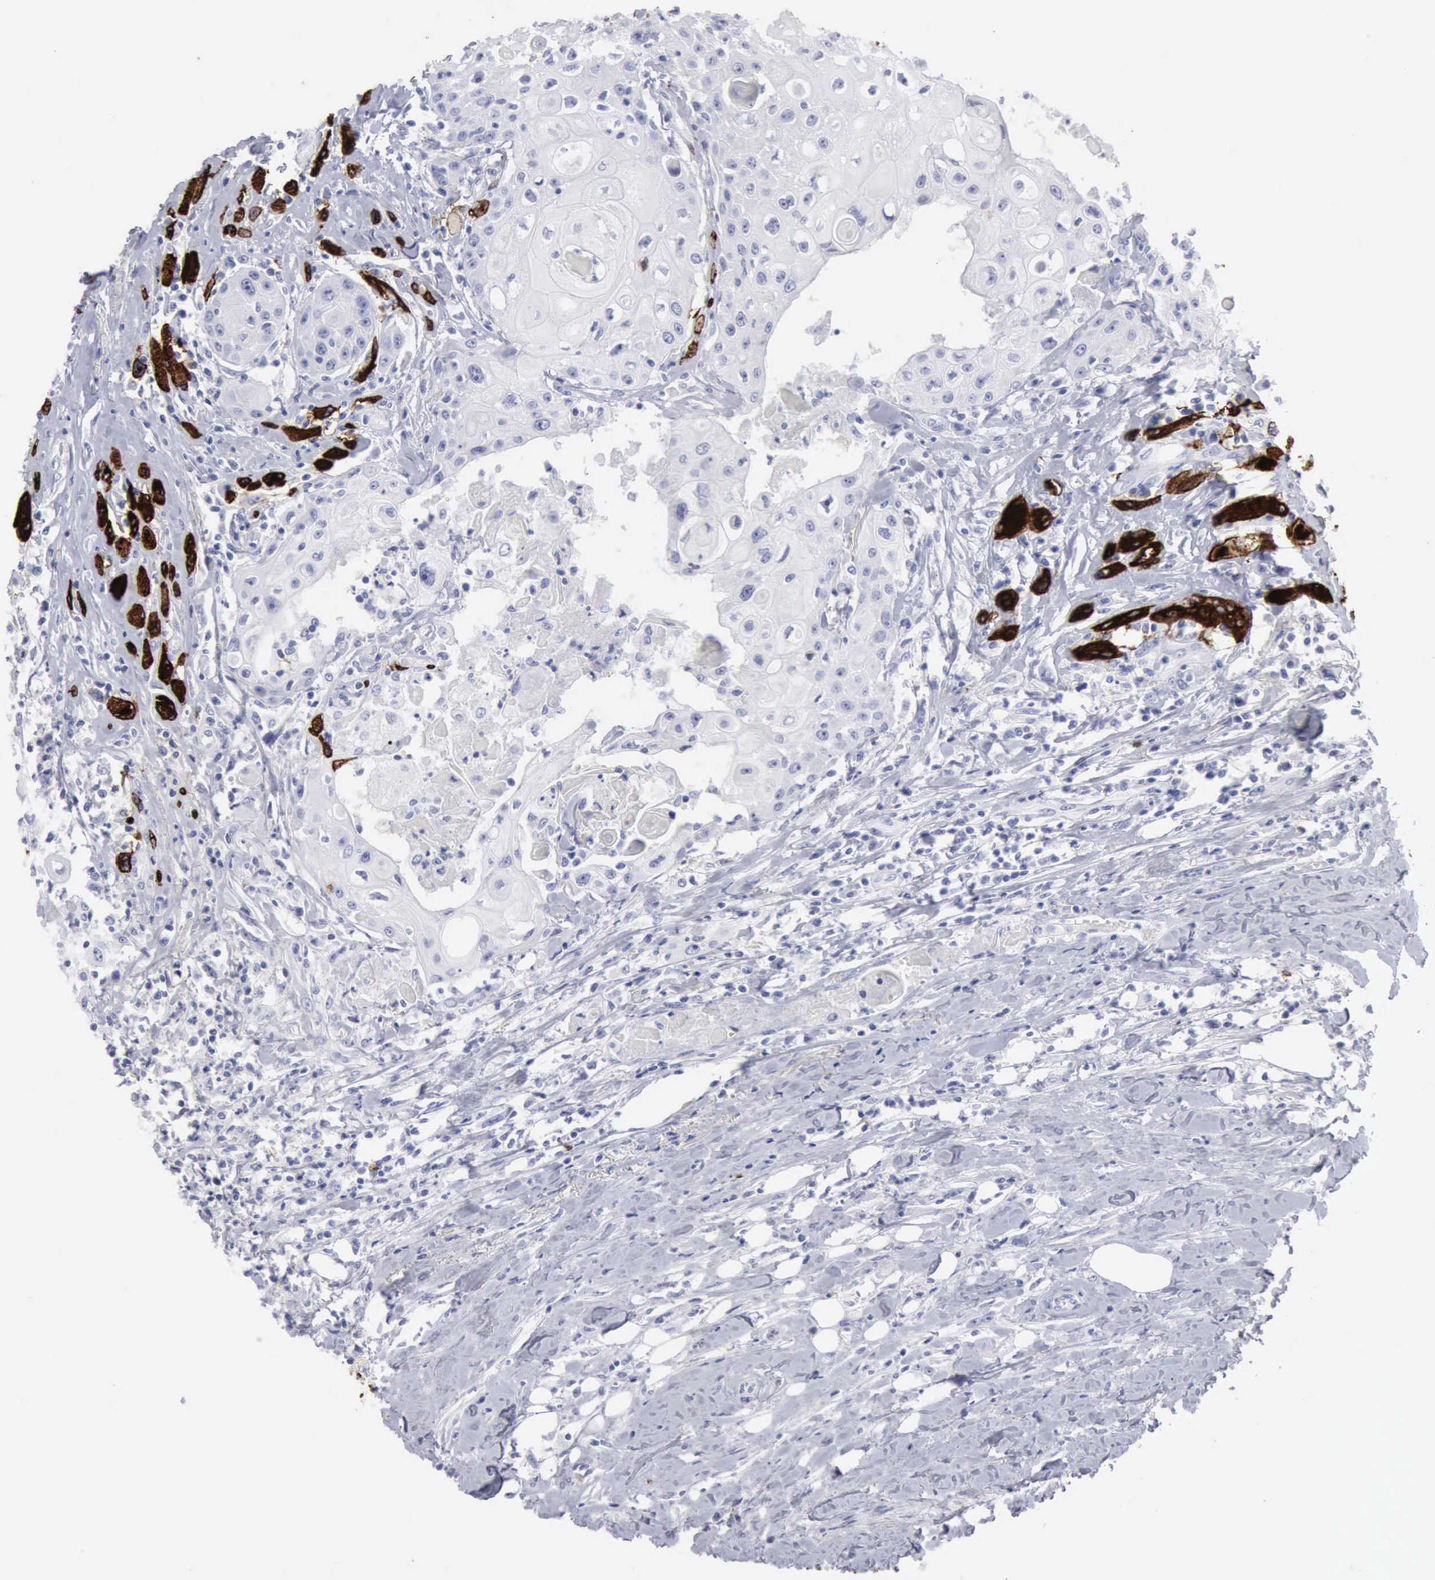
{"staining": {"intensity": "strong", "quantity": "<25%", "location": "cytoplasmic/membranous"}, "tissue": "head and neck cancer", "cell_type": "Tumor cells", "image_type": "cancer", "snomed": [{"axis": "morphology", "description": "Squamous cell carcinoma, NOS"}, {"axis": "topography", "description": "Oral tissue"}, {"axis": "topography", "description": "Head-Neck"}], "caption": "Immunohistochemistry (IHC) histopathology image of neoplastic tissue: human squamous cell carcinoma (head and neck) stained using immunohistochemistry (IHC) shows medium levels of strong protein expression localized specifically in the cytoplasmic/membranous of tumor cells, appearing as a cytoplasmic/membranous brown color.", "gene": "NCAM1", "patient": {"sex": "female", "age": 82}}